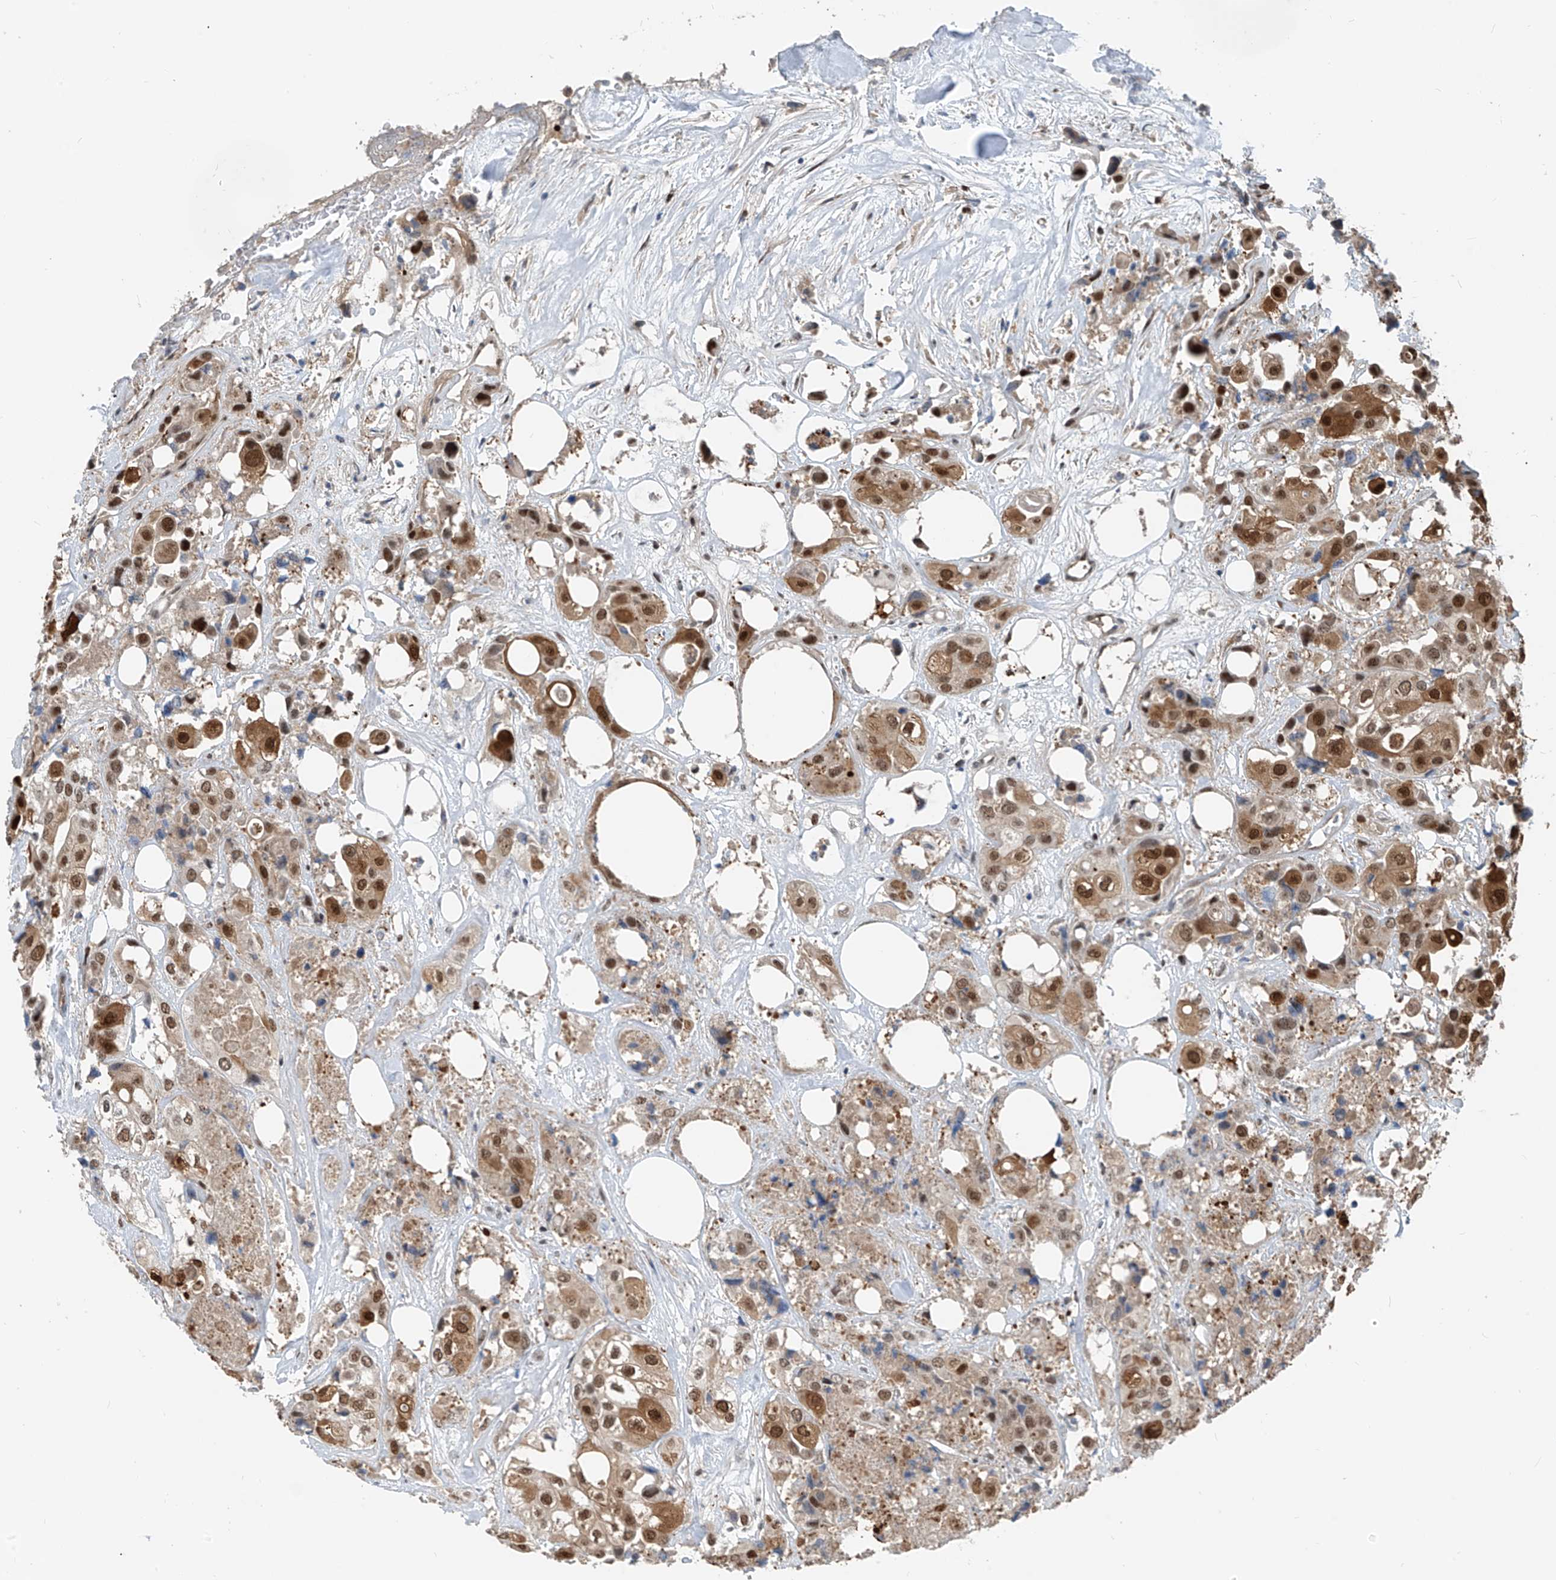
{"staining": {"intensity": "moderate", "quantity": ">75%", "location": "cytoplasmic/membranous,nuclear"}, "tissue": "urothelial cancer", "cell_type": "Tumor cells", "image_type": "cancer", "snomed": [{"axis": "morphology", "description": "Urothelial carcinoma, High grade"}, {"axis": "topography", "description": "Urinary bladder"}], "caption": "A brown stain shows moderate cytoplasmic/membranous and nuclear positivity of a protein in human urothelial cancer tumor cells.", "gene": "RBP7", "patient": {"sex": "male", "age": 64}}